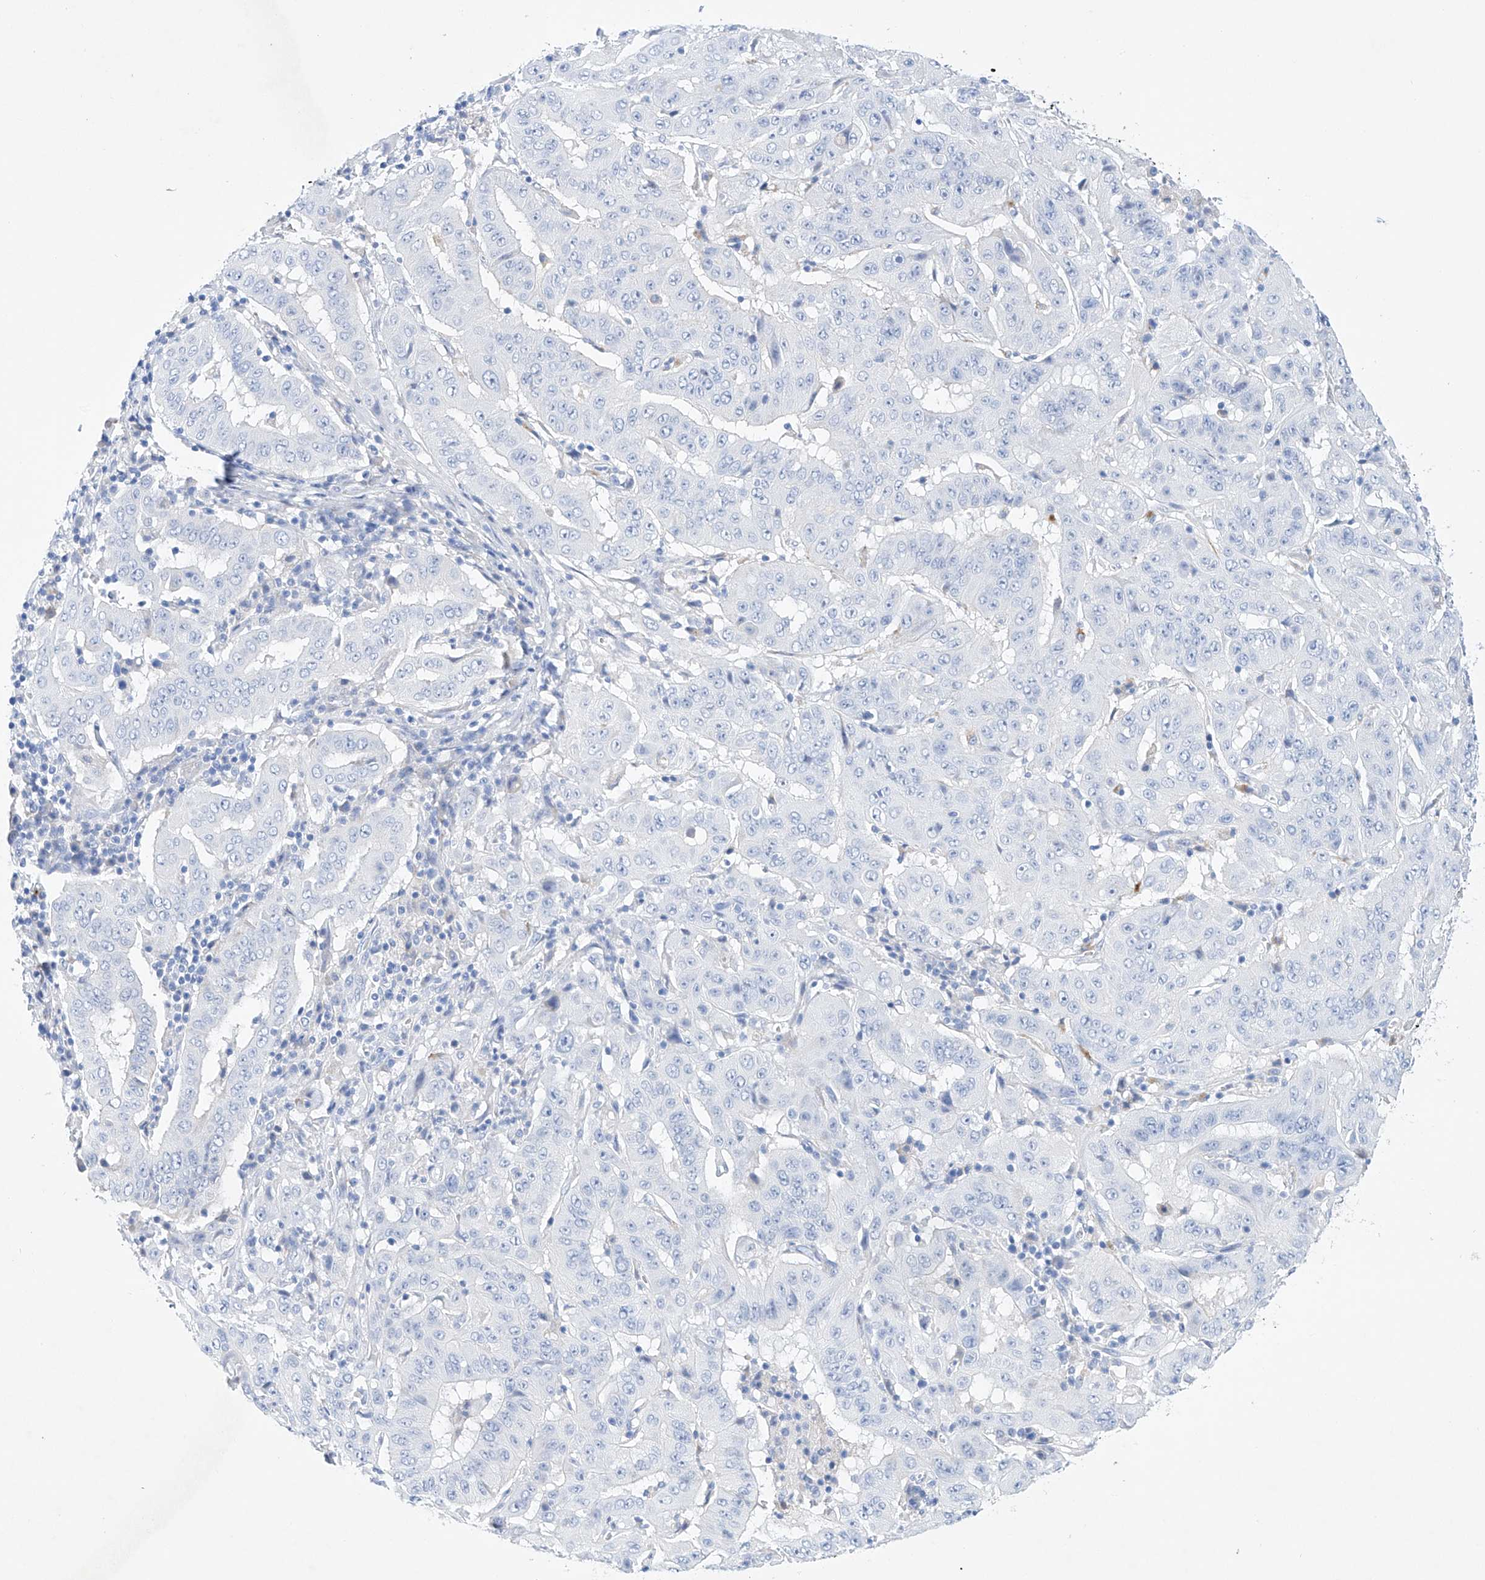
{"staining": {"intensity": "negative", "quantity": "none", "location": "none"}, "tissue": "pancreatic cancer", "cell_type": "Tumor cells", "image_type": "cancer", "snomed": [{"axis": "morphology", "description": "Adenocarcinoma, NOS"}, {"axis": "topography", "description": "Pancreas"}], "caption": "DAB (3,3'-diaminobenzidine) immunohistochemical staining of human adenocarcinoma (pancreatic) displays no significant expression in tumor cells.", "gene": "LURAP1", "patient": {"sex": "male", "age": 63}}